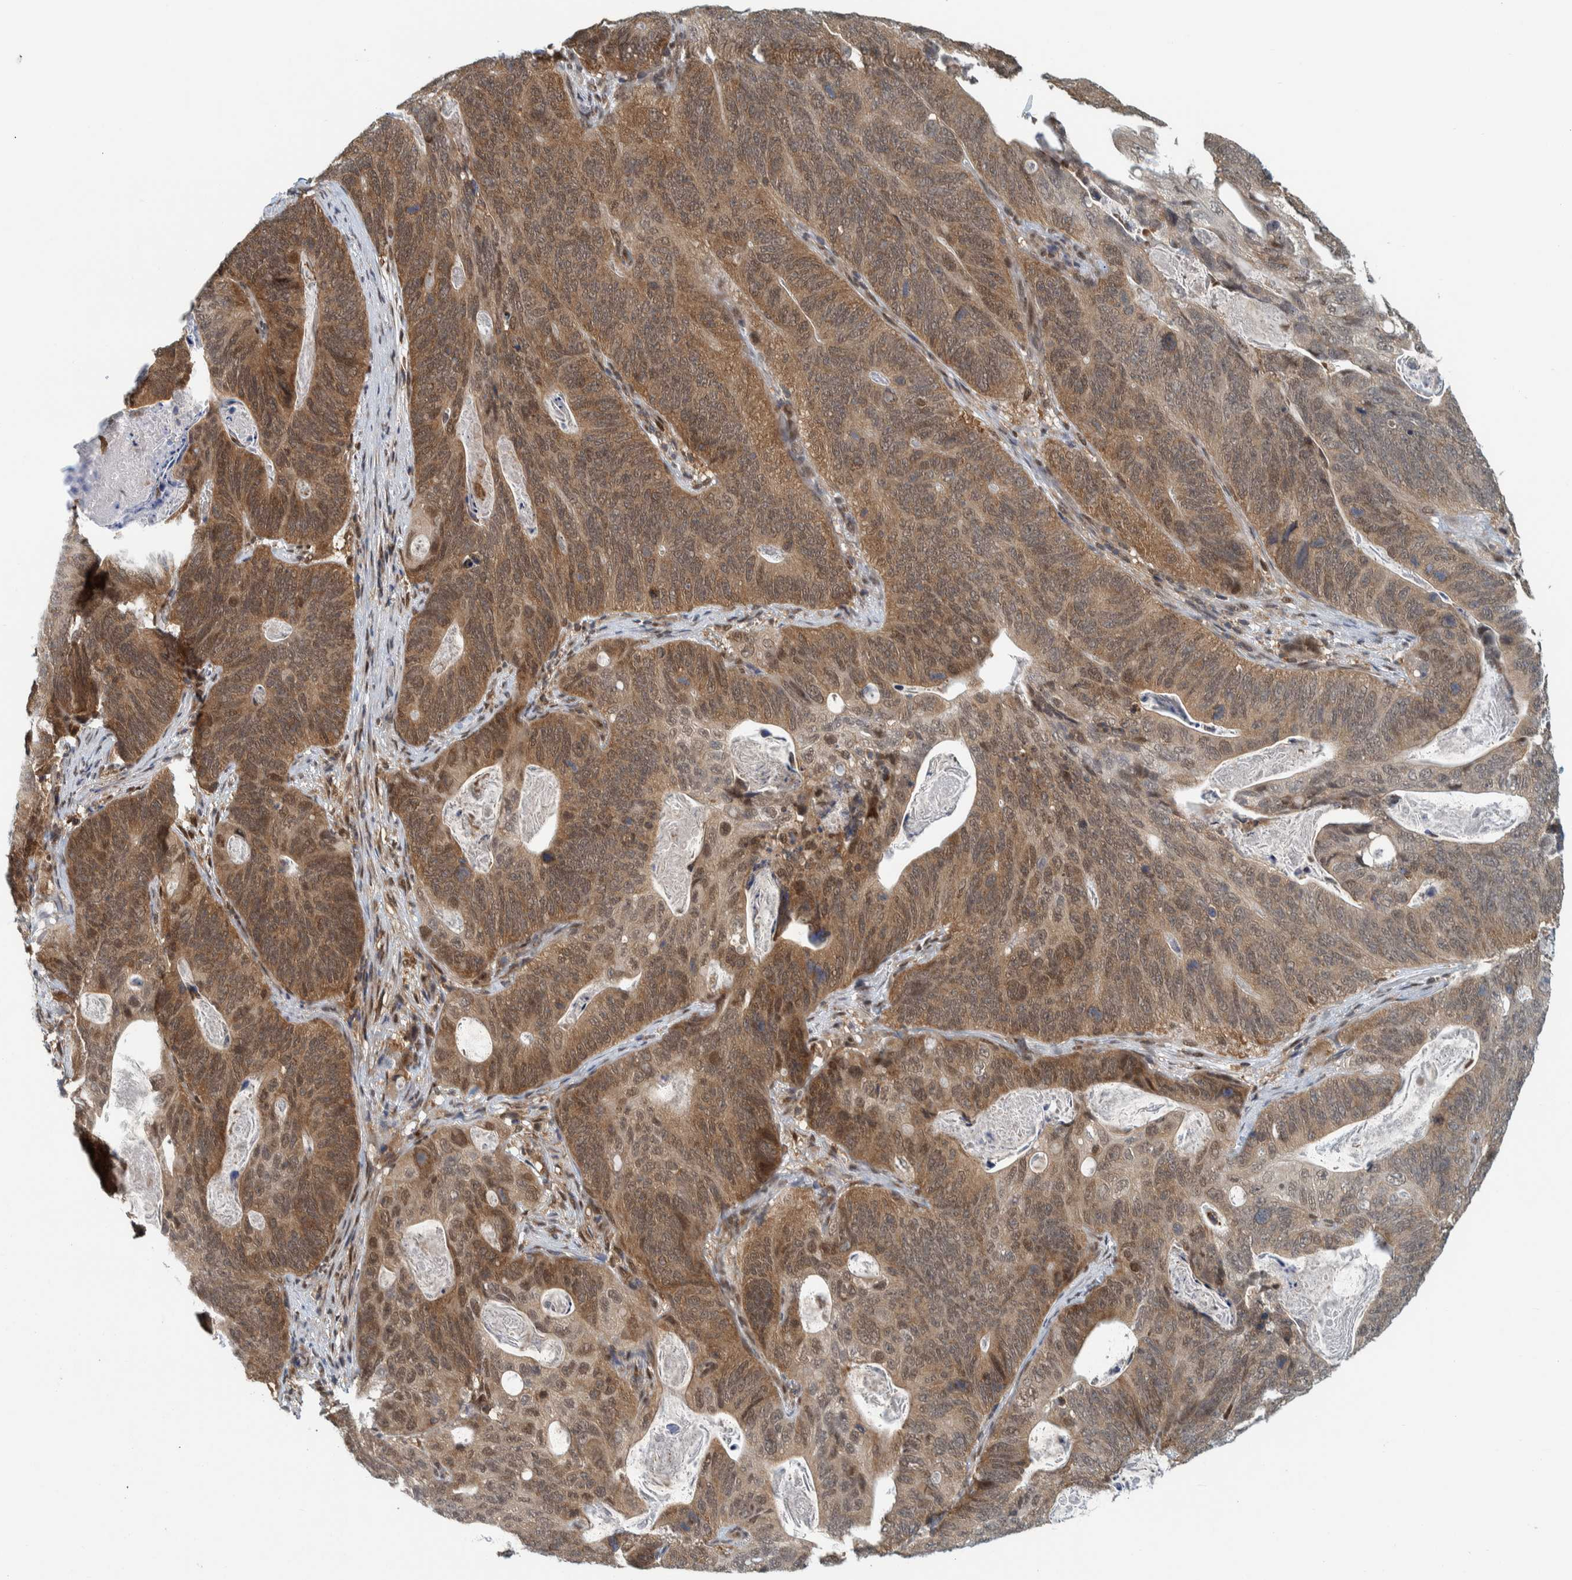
{"staining": {"intensity": "moderate", "quantity": ">75%", "location": "cytoplasmic/membranous,nuclear"}, "tissue": "stomach cancer", "cell_type": "Tumor cells", "image_type": "cancer", "snomed": [{"axis": "morphology", "description": "Normal tissue, NOS"}, {"axis": "morphology", "description": "Adenocarcinoma, NOS"}, {"axis": "topography", "description": "Stomach"}], "caption": "Tumor cells exhibit medium levels of moderate cytoplasmic/membranous and nuclear staining in approximately >75% of cells in human stomach cancer.", "gene": "COPS3", "patient": {"sex": "female", "age": 89}}